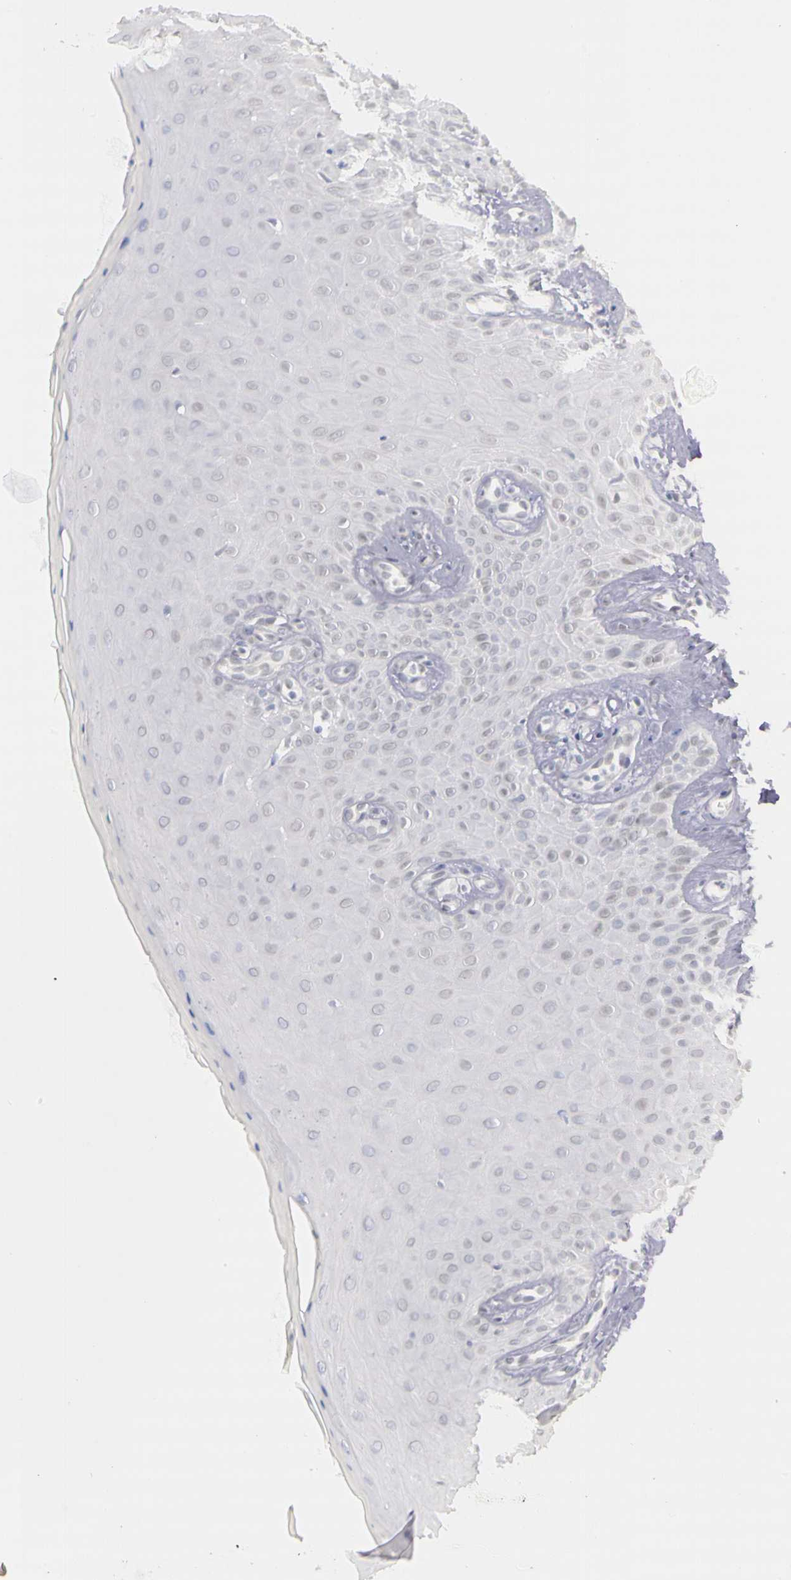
{"staining": {"intensity": "weak", "quantity": "25%-75%", "location": "cytoplasmic/membranous"}, "tissue": "oral mucosa", "cell_type": "Squamous epithelial cells", "image_type": "normal", "snomed": [{"axis": "morphology", "description": "Normal tissue, NOS"}, {"axis": "topography", "description": "Oral tissue"}], "caption": "A high-resolution image shows immunohistochemistry (IHC) staining of benign oral mucosa, which shows weak cytoplasmic/membranous positivity in about 25%-75% of squamous epithelial cells. The staining was performed using DAB (3,3'-diaminobenzidine), with brown indicating positive protein expression. Nuclei are stained blue with hematoxylin.", "gene": "WDR13", "patient": {"sex": "male", "age": 69}}